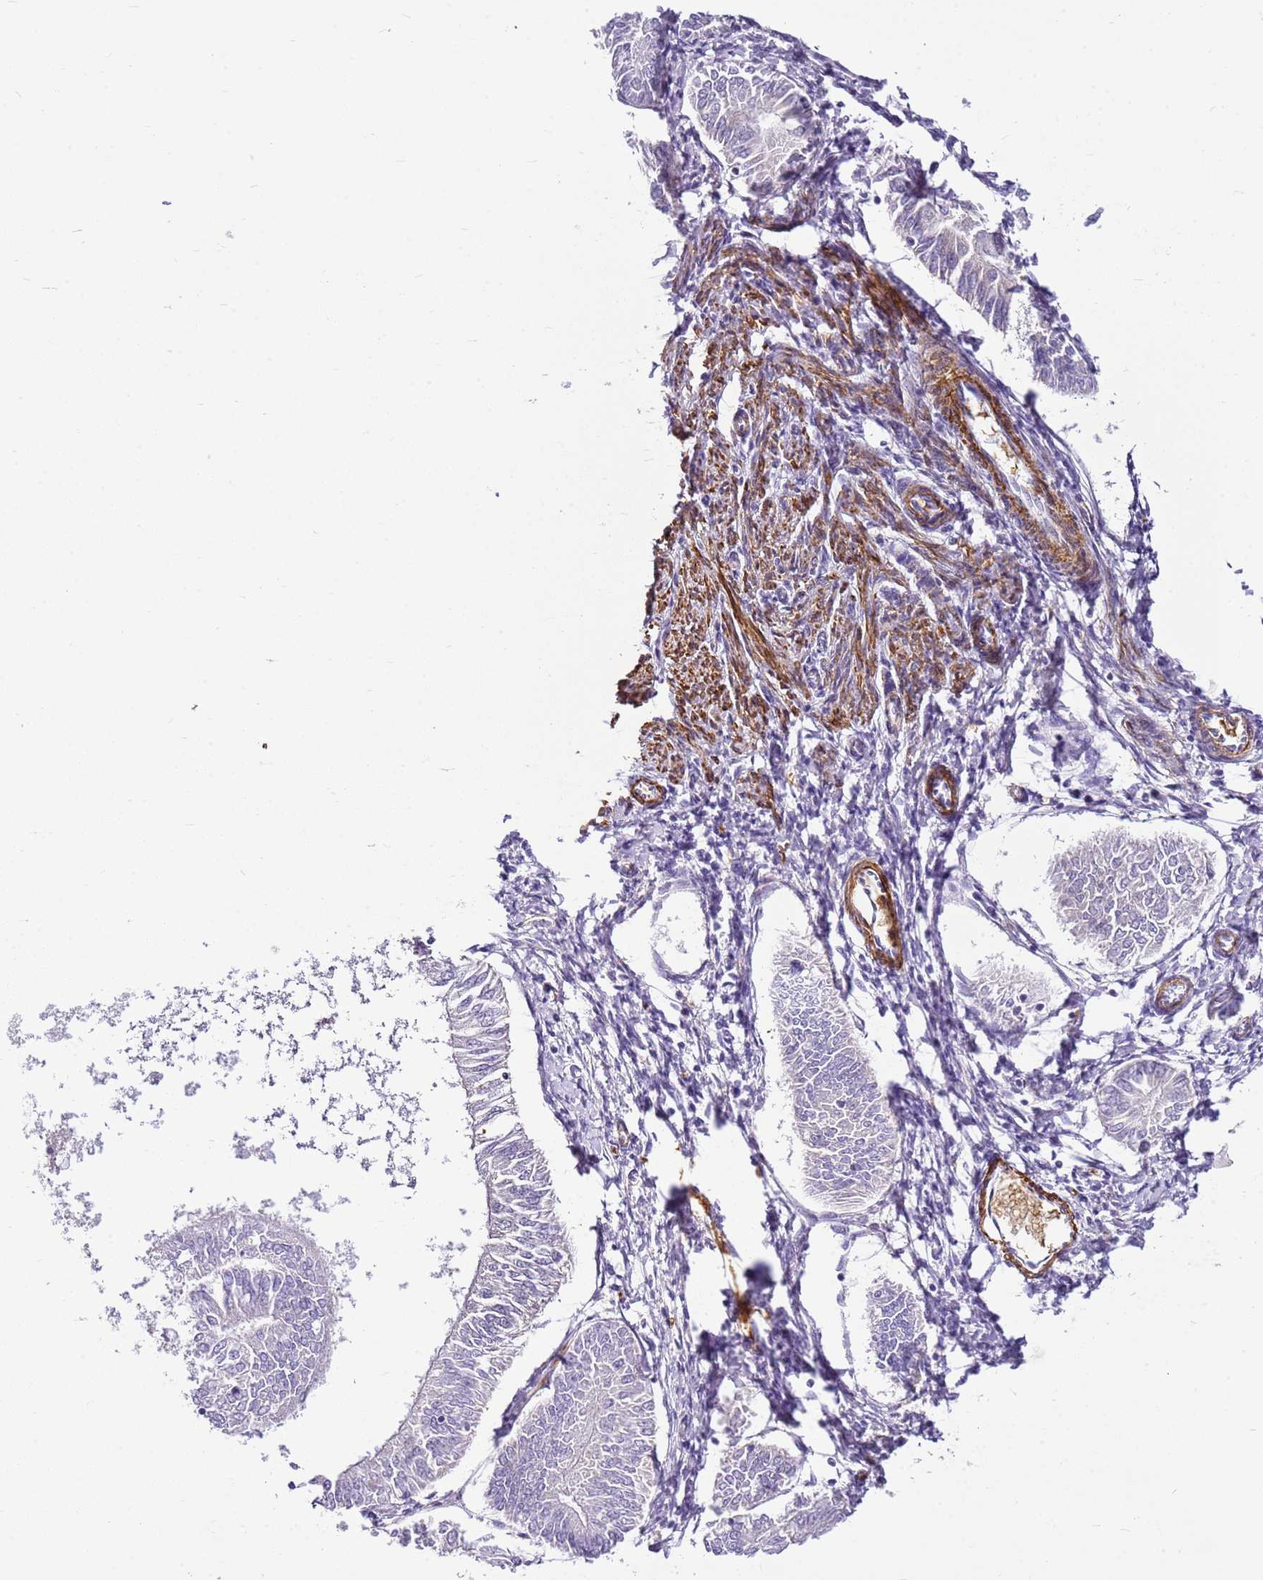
{"staining": {"intensity": "negative", "quantity": "none", "location": "none"}, "tissue": "endometrial cancer", "cell_type": "Tumor cells", "image_type": "cancer", "snomed": [{"axis": "morphology", "description": "Adenocarcinoma, NOS"}, {"axis": "topography", "description": "Endometrium"}], "caption": "DAB (3,3'-diaminobenzidine) immunohistochemical staining of human adenocarcinoma (endometrial) displays no significant positivity in tumor cells.", "gene": "SMIM4", "patient": {"sex": "female", "age": 58}}